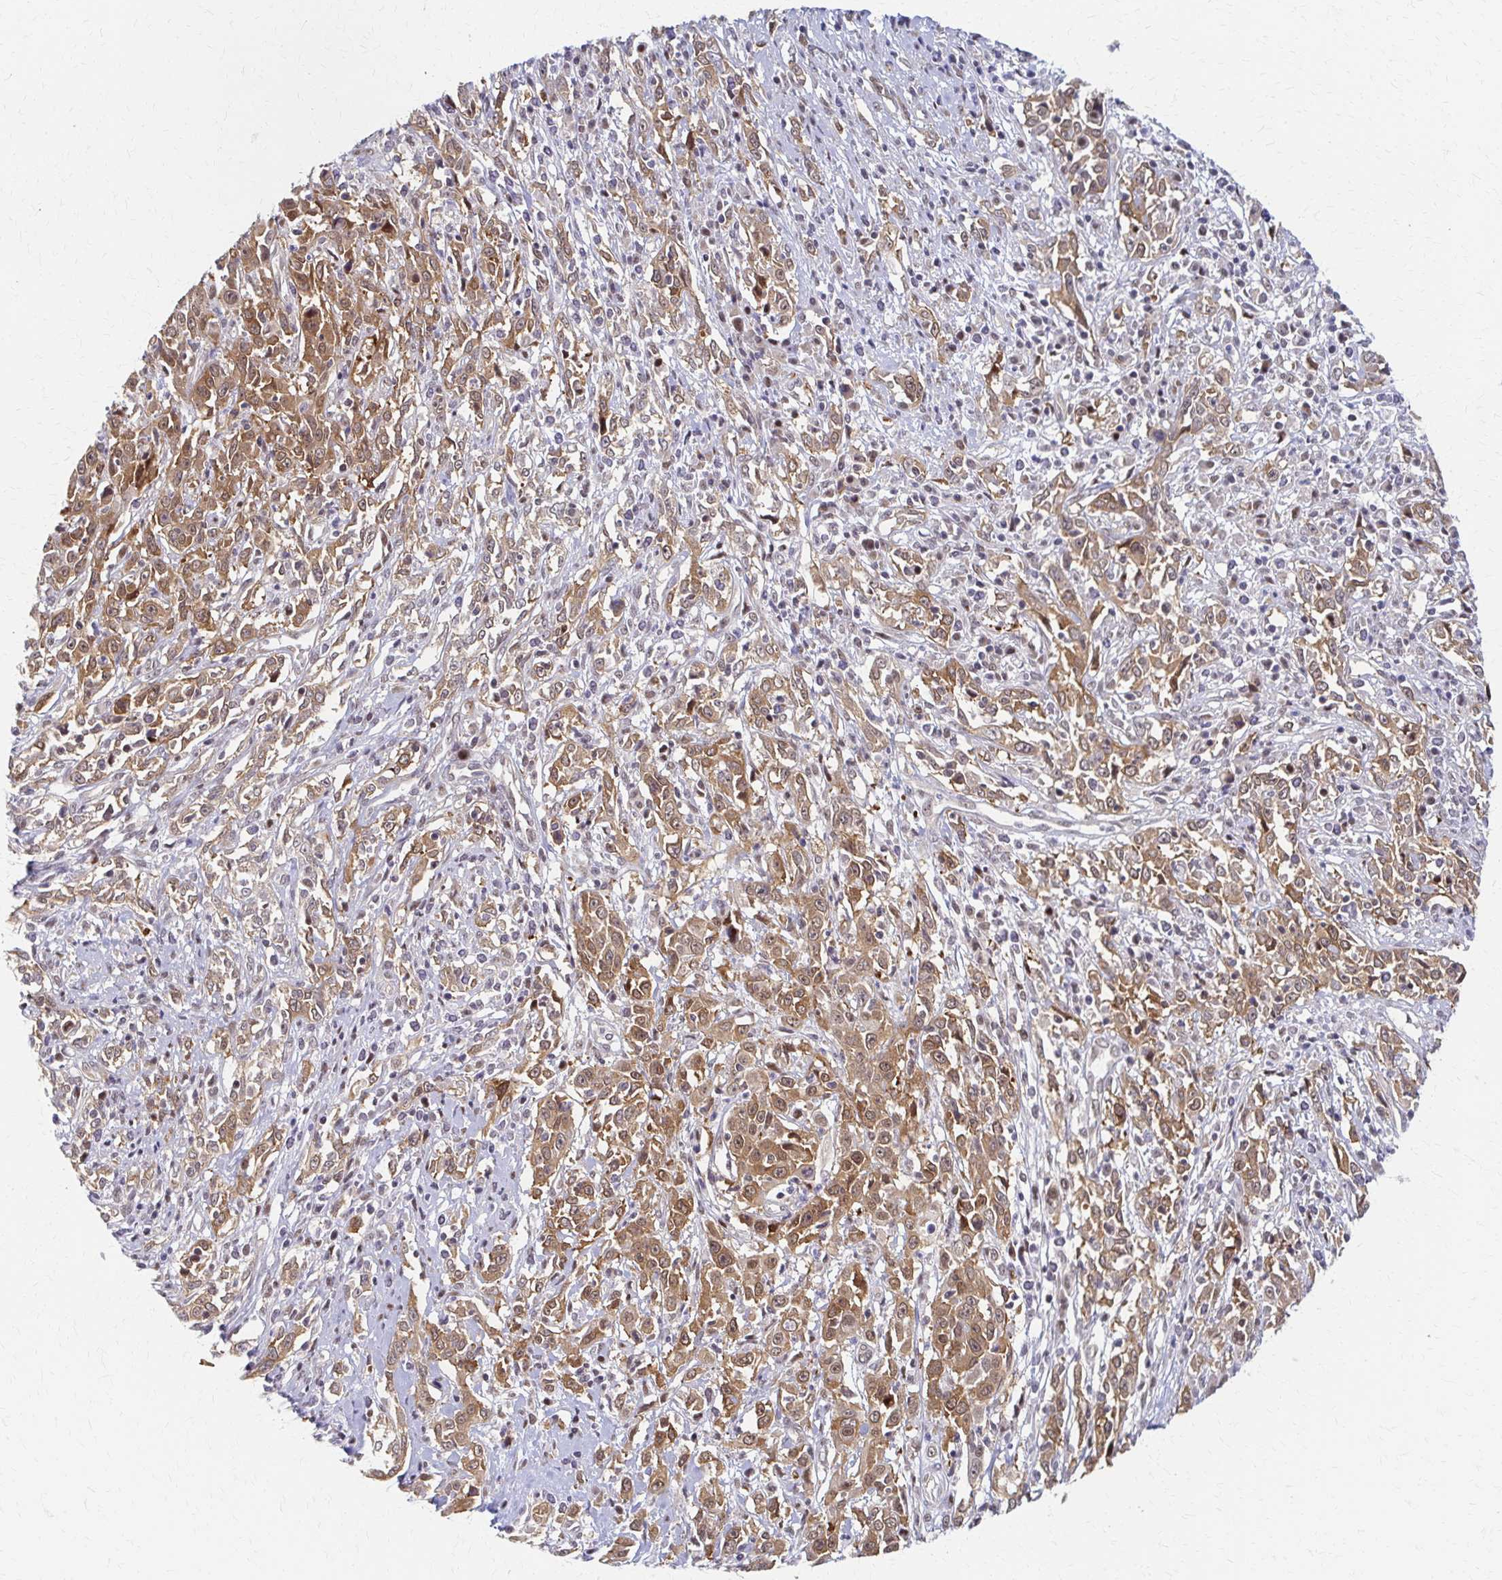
{"staining": {"intensity": "moderate", "quantity": ">75%", "location": "cytoplasmic/membranous,nuclear"}, "tissue": "cervical cancer", "cell_type": "Tumor cells", "image_type": "cancer", "snomed": [{"axis": "morphology", "description": "Adenocarcinoma, NOS"}, {"axis": "topography", "description": "Cervix"}], "caption": "Protein analysis of adenocarcinoma (cervical) tissue shows moderate cytoplasmic/membranous and nuclear positivity in about >75% of tumor cells.", "gene": "PSMD7", "patient": {"sex": "female", "age": 40}}